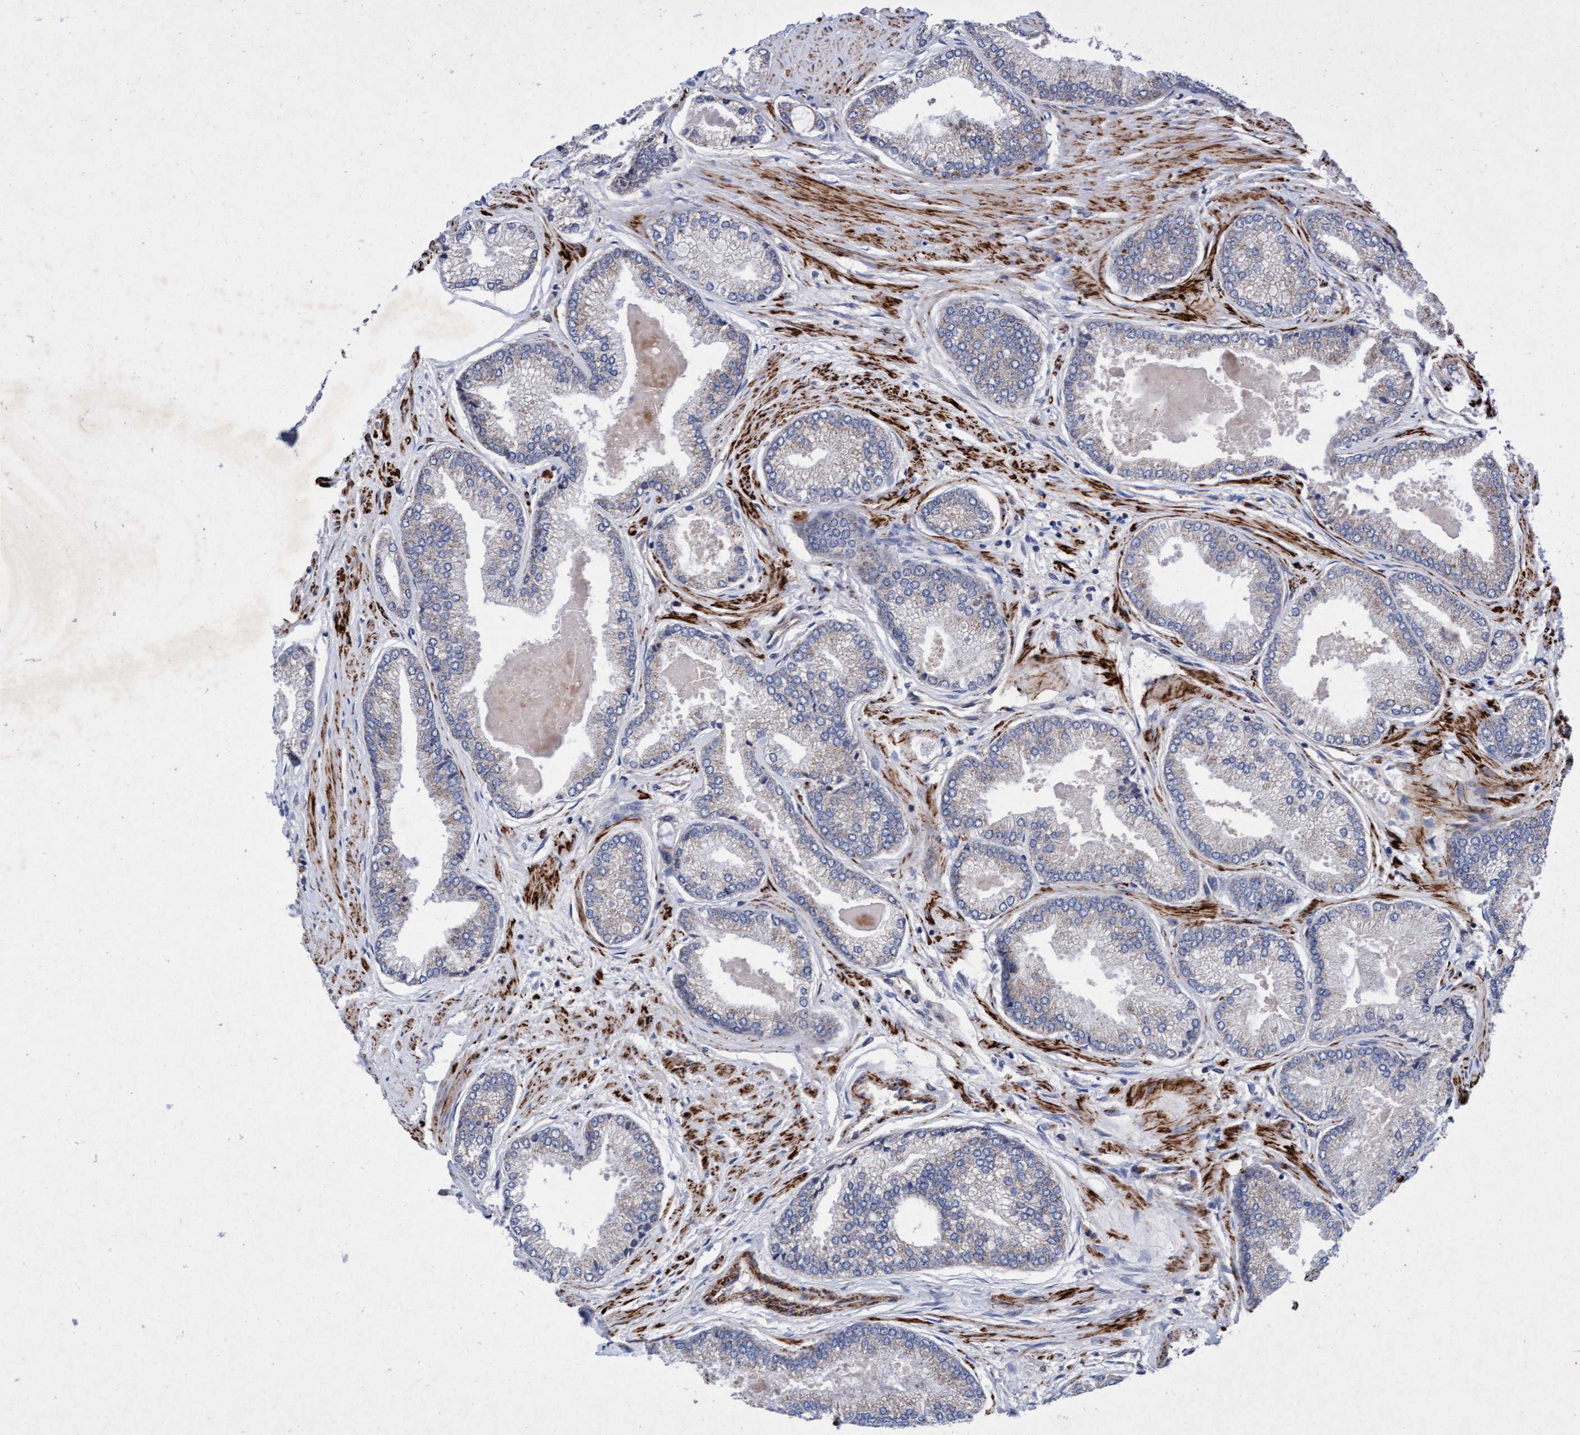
{"staining": {"intensity": "weak", "quantity": "<25%", "location": "cytoplasmic/membranous"}, "tissue": "prostate cancer", "cell_type": "Tumor cells", "image_type": "cancer", "snomed": [{"axis": "morphology", "description": "Adenocarcinoma, High grade"}, {"axis": "topography", "description": "Prostate"}], "caption": "DAB immunohistochemical staining of human prostate cancer shows no significant positivity in tumor cells.", "gene": "TMEM70", "patient": {"sex": "male", "age": 61}}